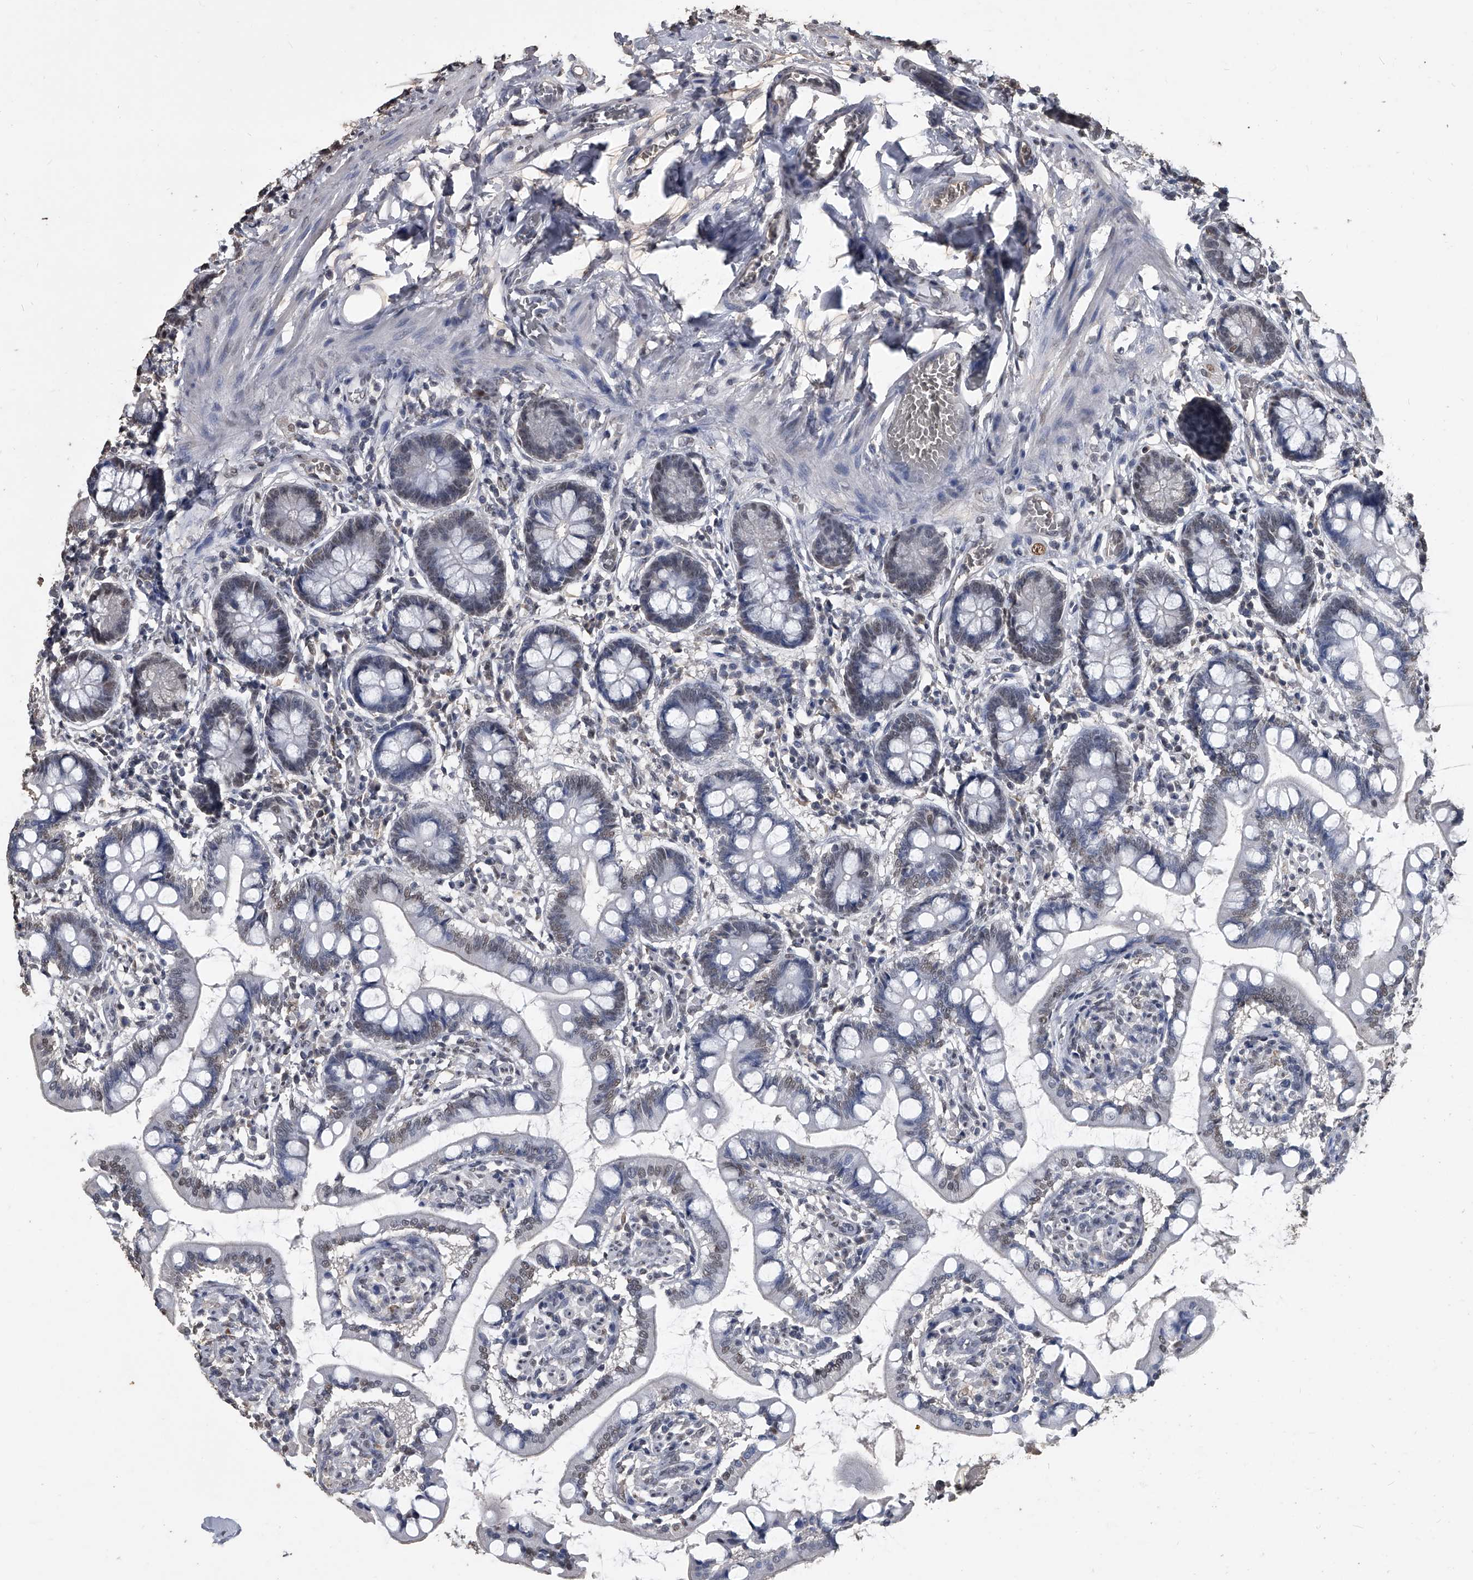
{"staining": {"intensity": "weak", "quantity": "25%-75%", "location": "nuclear"}, "tissue": "small intestine", "cell_type": "Glandular cells", "image_type": "normal", "snomed": [{"axis": "morphology", "description": "Normal tissue, NOS"}, {"axis": "topography", "description": "Small intestine"}], "caption": "This histopathology image exhibits immunohistochemistry (IHC) staining of unremarkable small intestine, with low weak nuclear positivity in approximately 25%-75% of glandular cells.", "gene": "MATR3", "patient": {"sex": "male", "age": 52}}